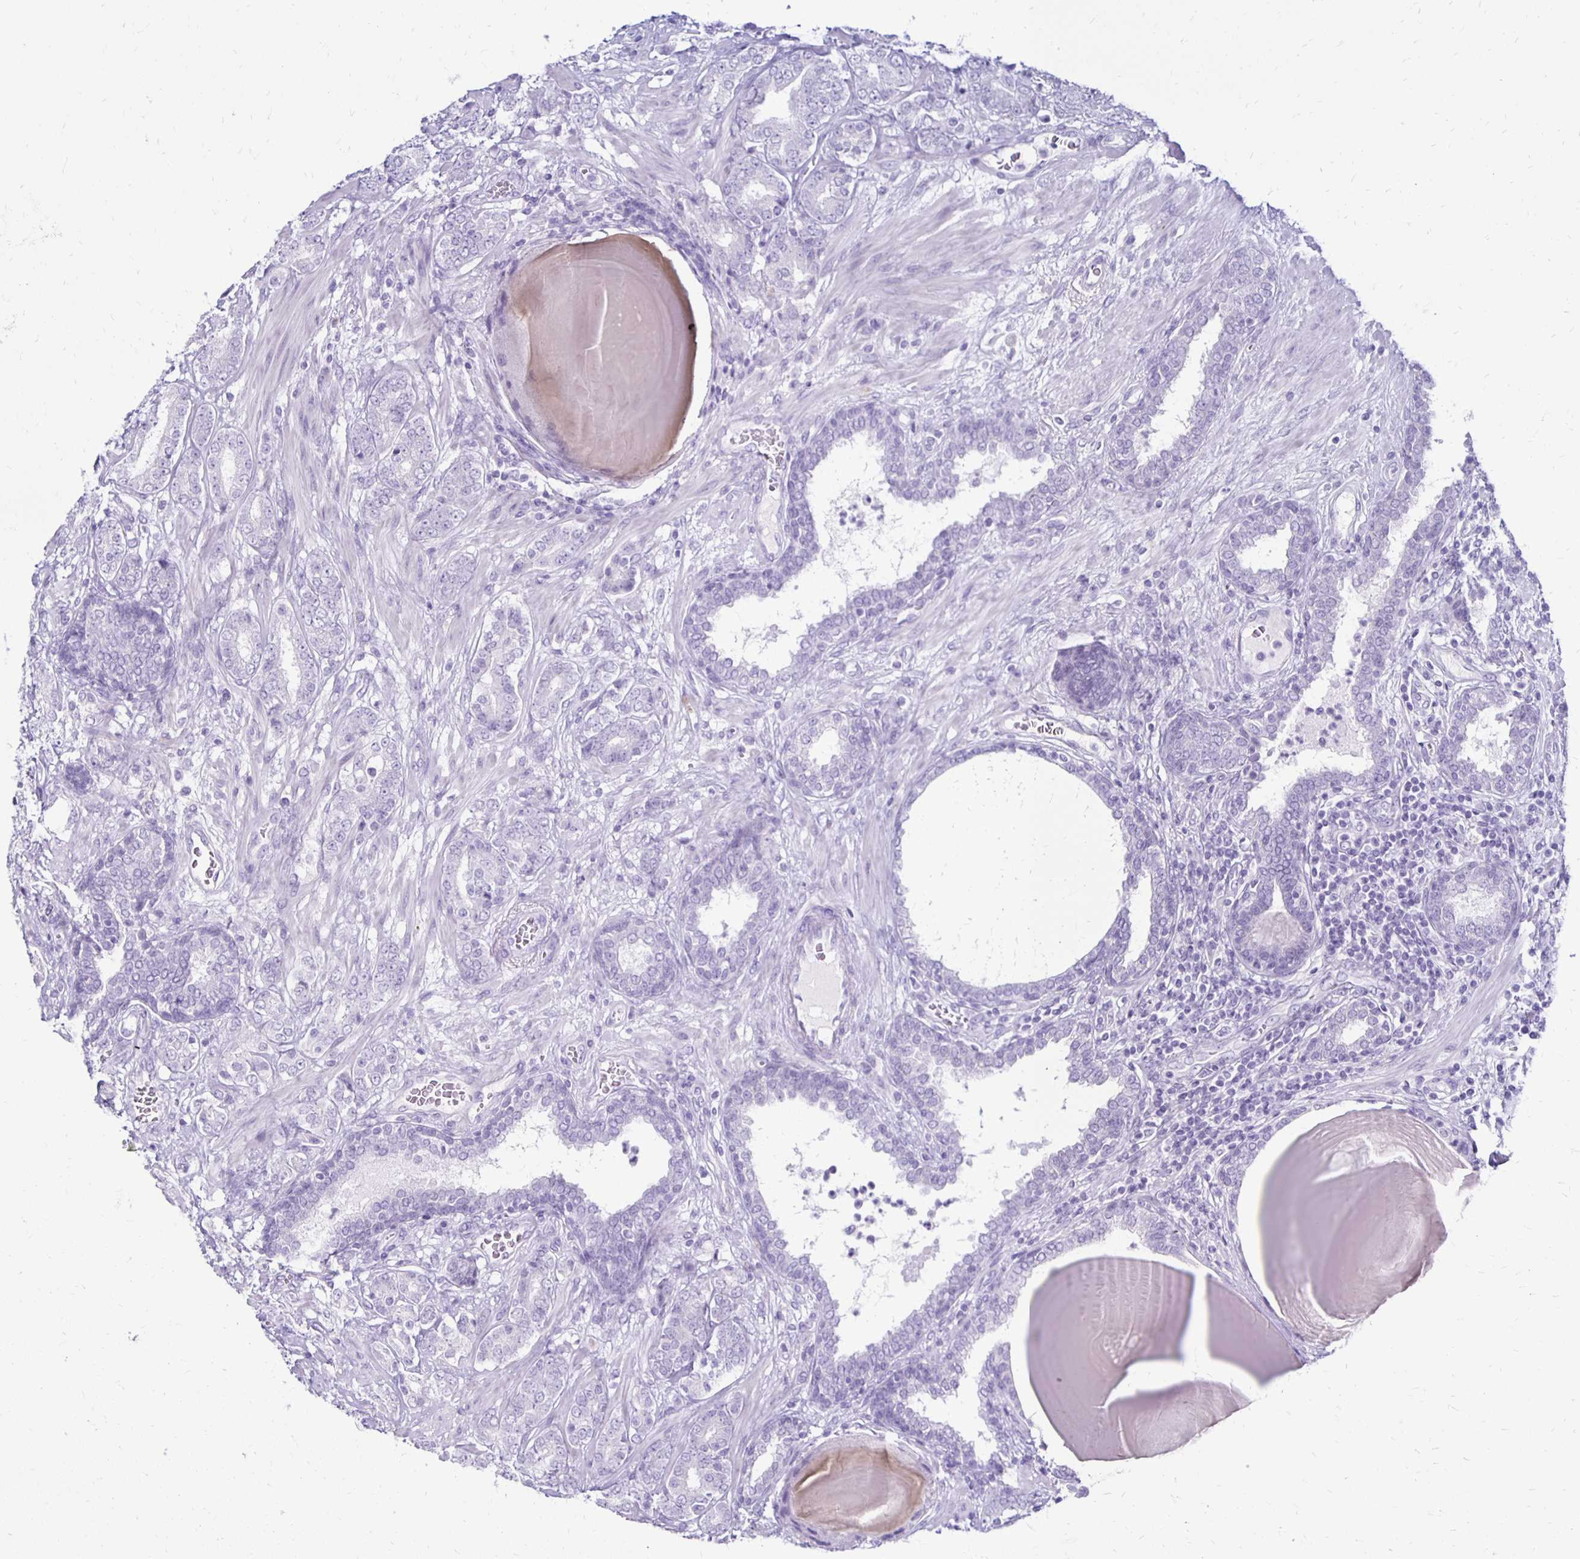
{"staining": {"intensity": "negative", "quantity": "none", "location": "none"}, "tissue": "prostate cancer", "cell_type": "Tumor cells", "image_type": "cancer", "snomed": [{"axis": "morphology", "description": "Adenocarcinoma, High grade"}, {"axis": "topography", "description": "Prostate"}], "caption": "Prostate high-grade adenocarcinoma was stained to show a protein in brown. There is no significant expression in tumor cells.", "gene": "RYR1", "patient": {"sex": "male", "age": 62}}